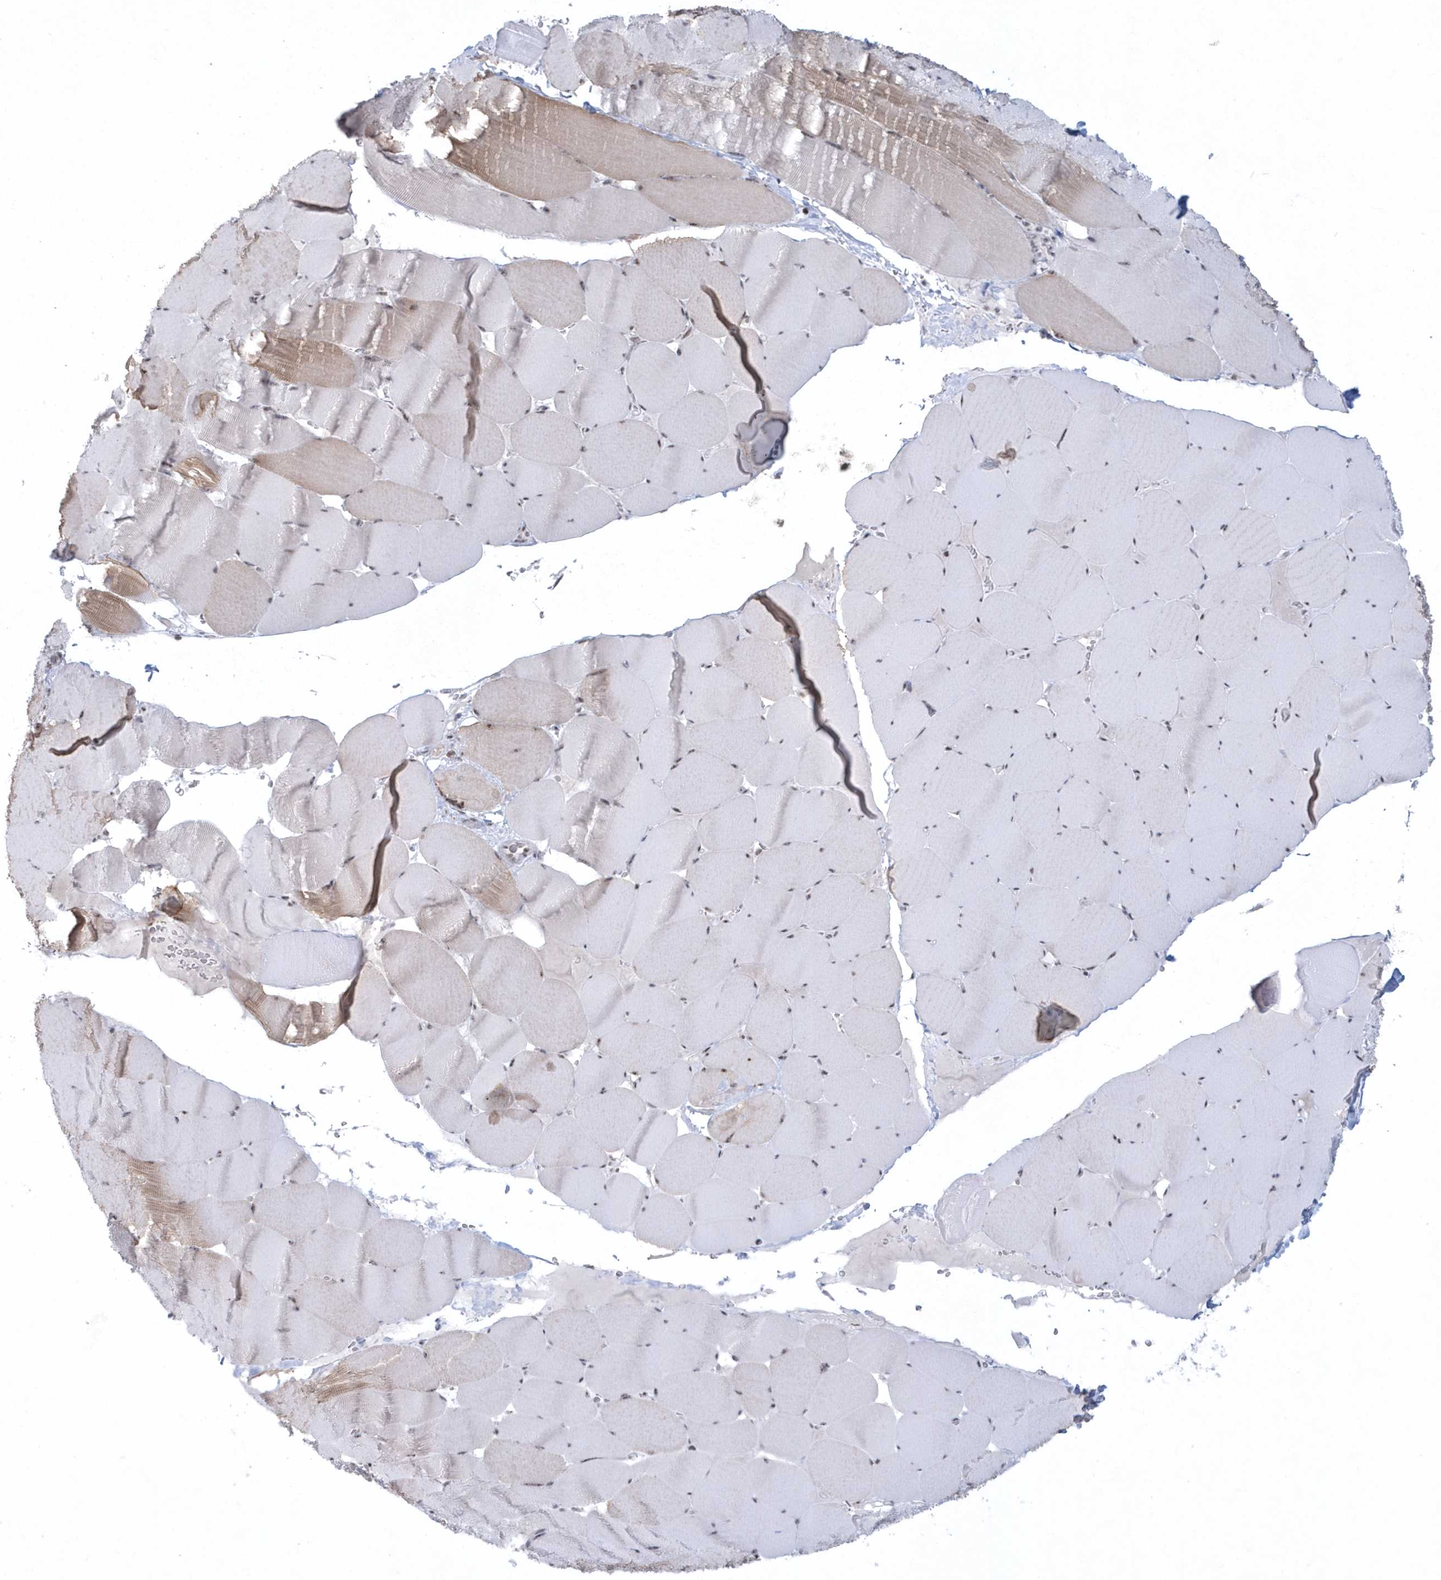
{"staining": {"intensity": "moderate", "quantity": "25%-75%", "location": "nuclear"}, "tissue": "skeletal muscle", "cell_type": "Myocytes", "image_type": "normal", "snomed": [{"axis": "morphology", "description": "Normal tissue, NOS"}, {"axis": "topography", "description": "Skeletal muscle"}], "caption": "A medium amount of moderate nuclear positivity is present in about 25%-75% of myocytes in benign skeletal muscle.", "gene": "KDM6B", "patient": {"sex": "male", "age": 62}}